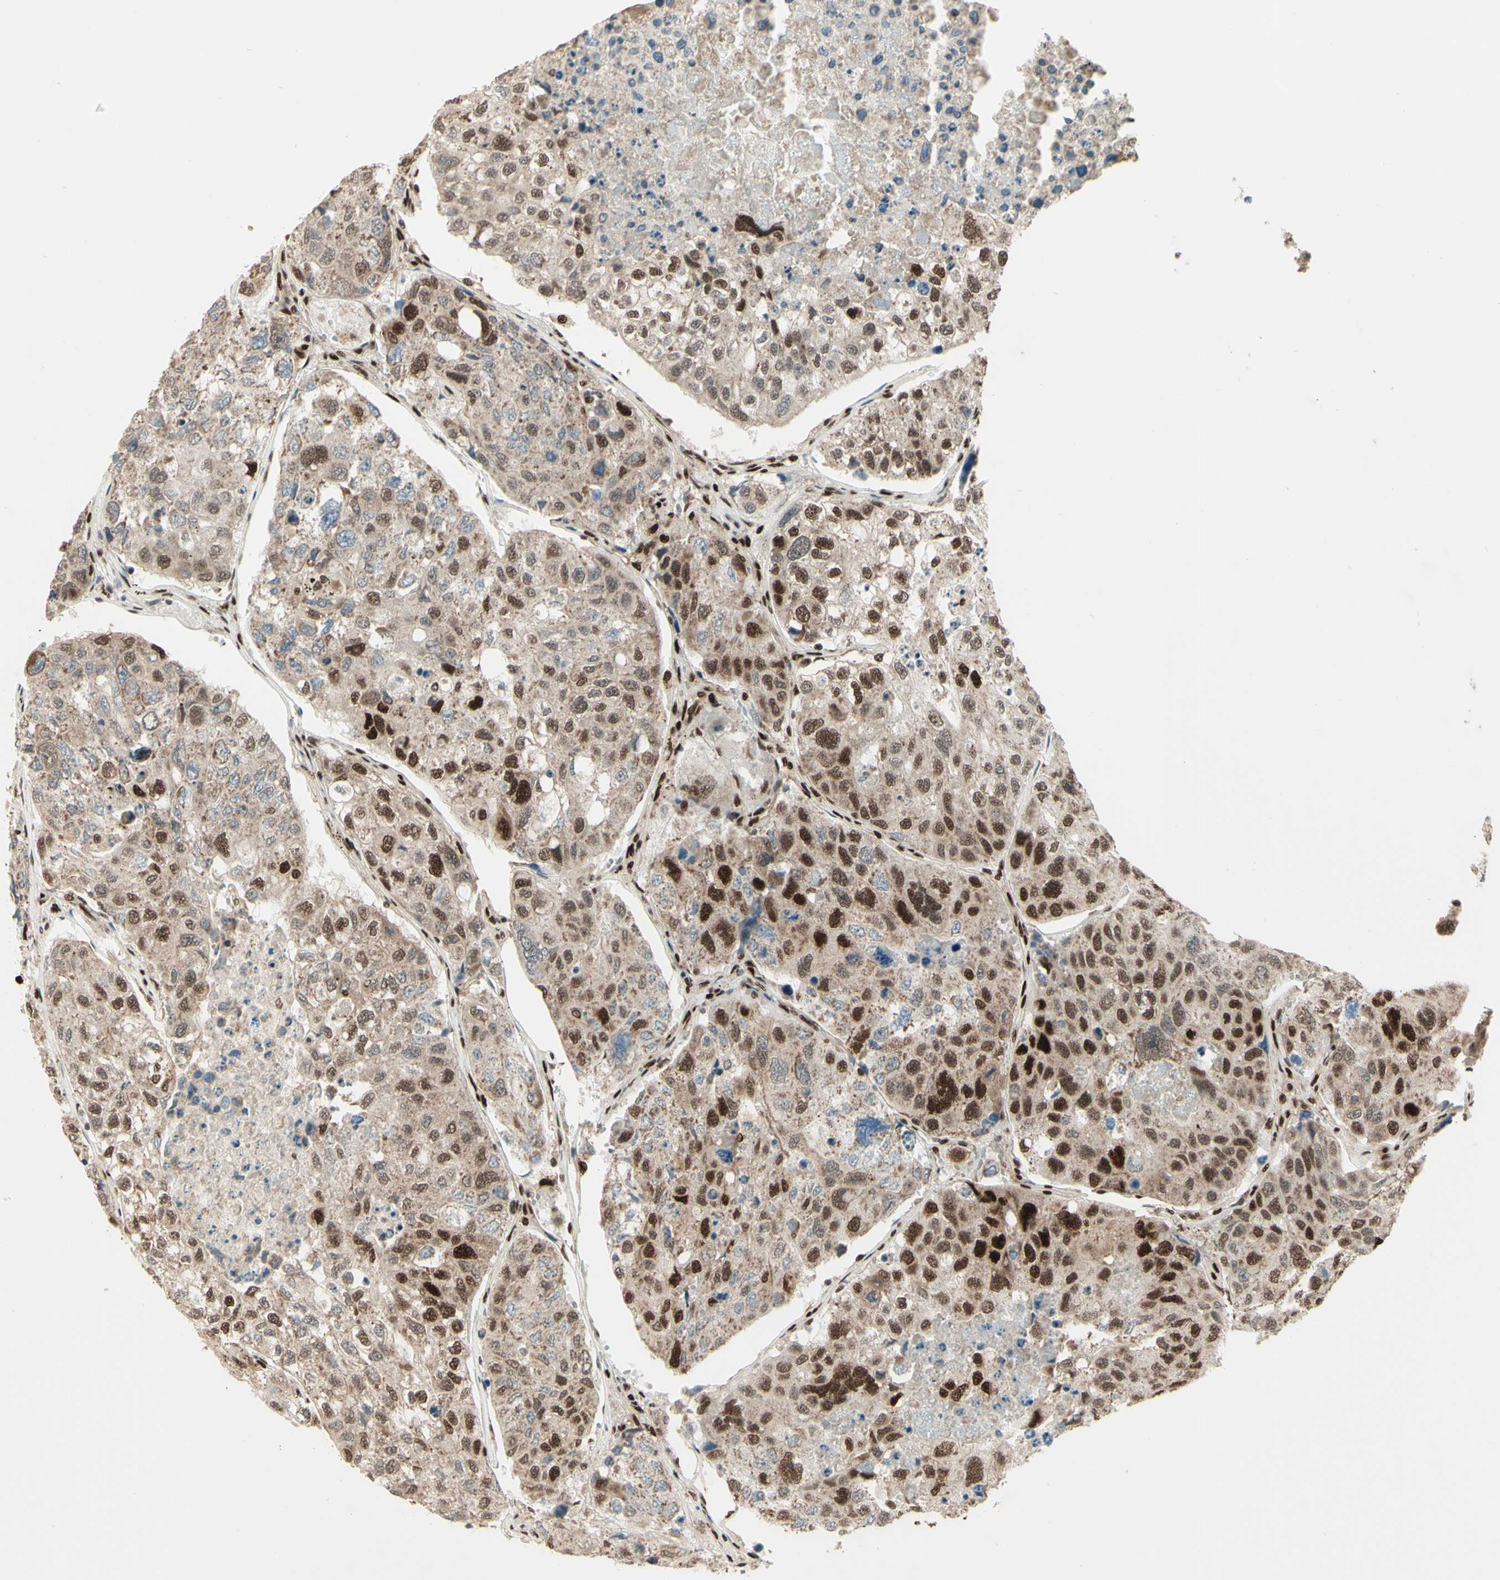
{"staining": {"intensity": "strong", "quantity": "25%-75%", "location": "nuclear"}, "tissue": "urothelial cancer", "cell_type": "Tumor cells", "image_type": "cancer", "snomed": [{"axis": "morphology", "description": "Urothelial carcinoma, High grade"}, {"axis": "topography", "description": "Lymph node"}, {"axis": "topography", "description": "Urinary bladder"}], "caption": "Immunohistochemical staining of human urothelial cancer shows strong nuclear protein positivity in approximately 25%-75% of tumor cells. The staining was performed using DAB (3,3'-diaminobenzidine), with brown indicating positive protein expression. Nuclei are stained blue with hematoxylin.", "gene": "NR3C1", "patient": {"sex": "male", "age": 51}}